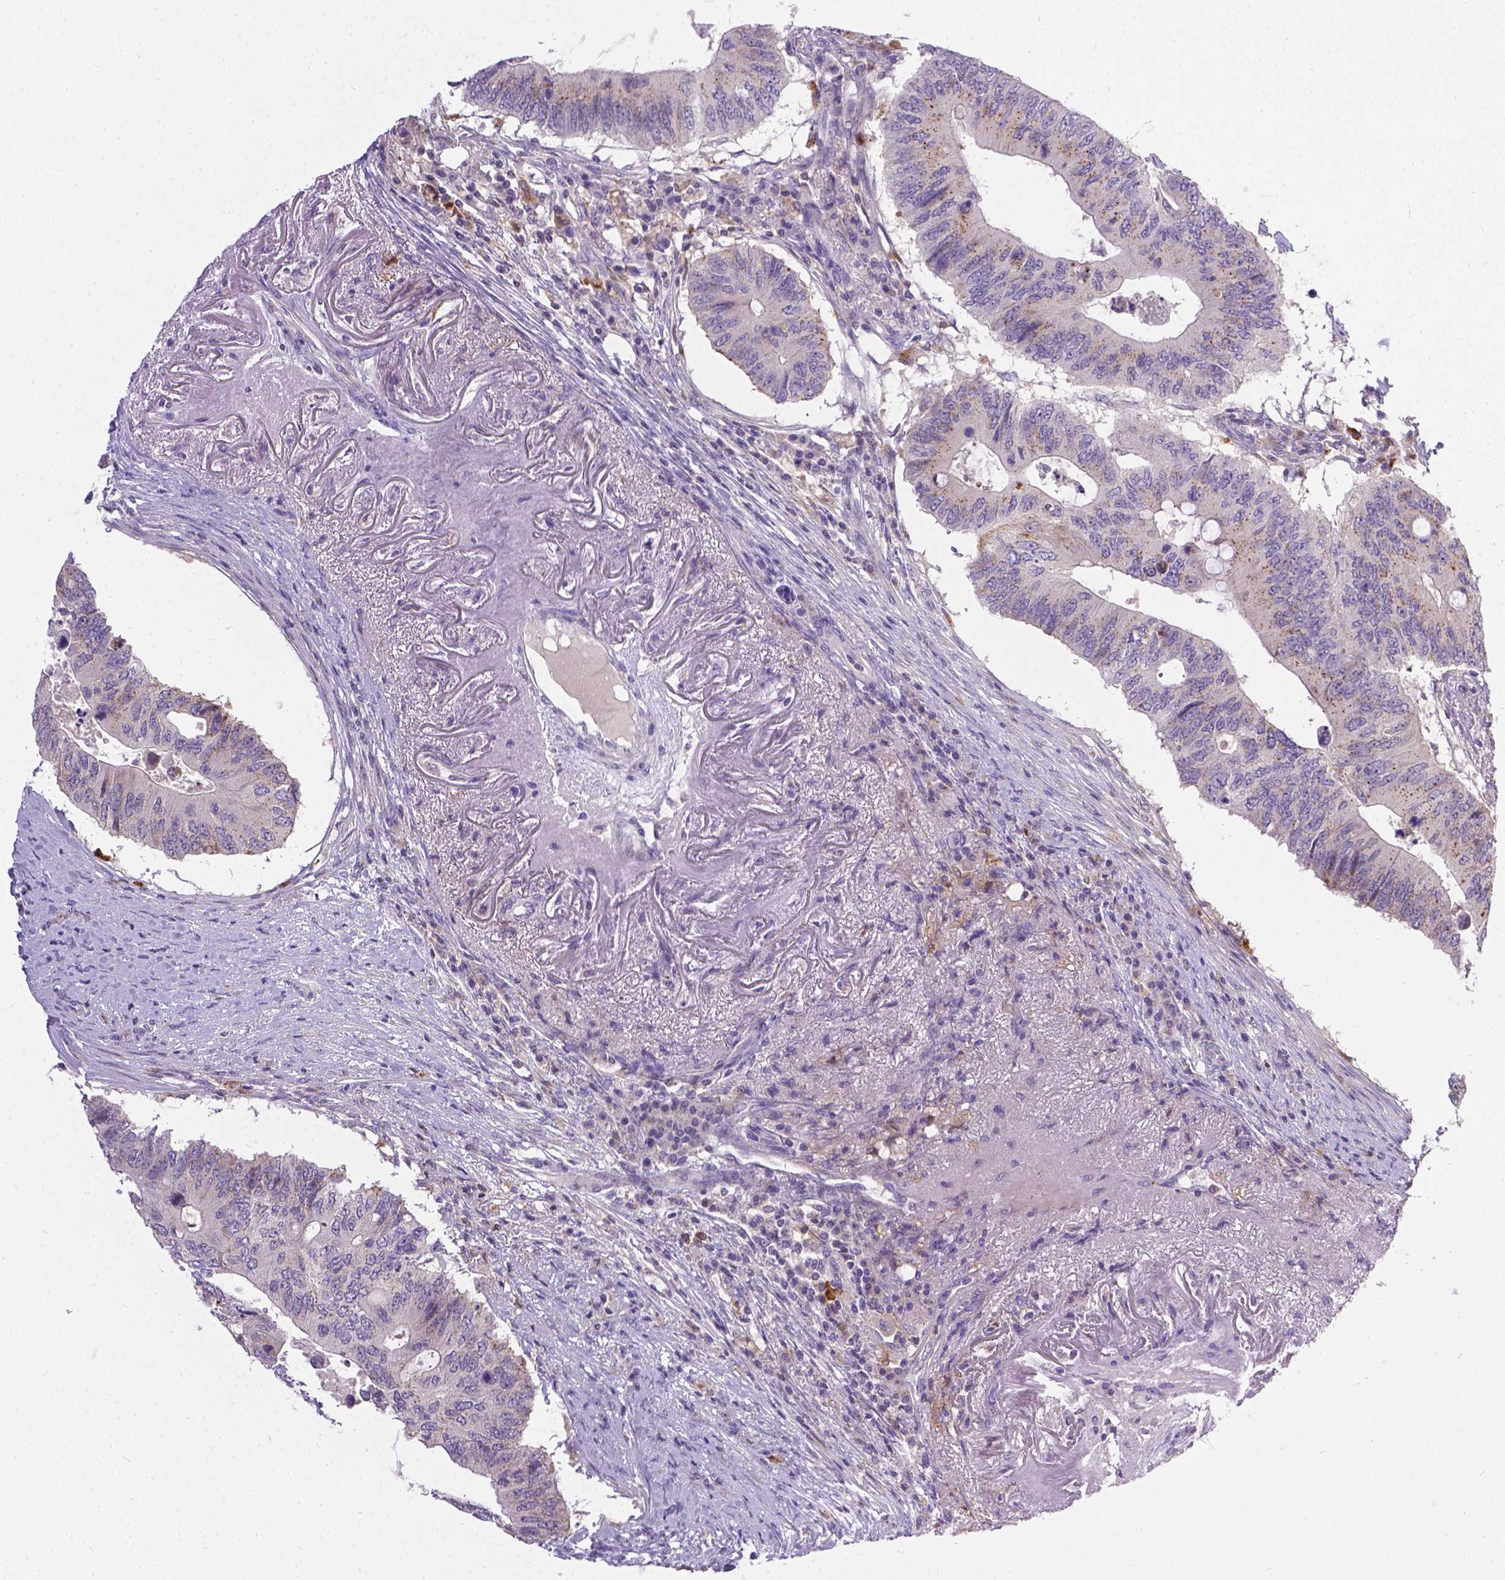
{"staining": {"intensity": "moderate", "quantity": "<25%", "location": "cytoplasmic/membranous"}, "tissue": "colorectal cancer", "cell_type": "Tumor cells", "image_type": "cancer", "snomed": [{"axis": "morphology", "description": "Adenocarcinoma, NOS"}, {"axis": "topography", "description": "Colon"}], "caption": "Colorectal cancer stained for a protein (brown) shows moderate cytoplasmic/membranous positive staining in about <25% of tumor cells.", "gene": "TM4SF18", "patient": {"sex": "male", "age": 71}}